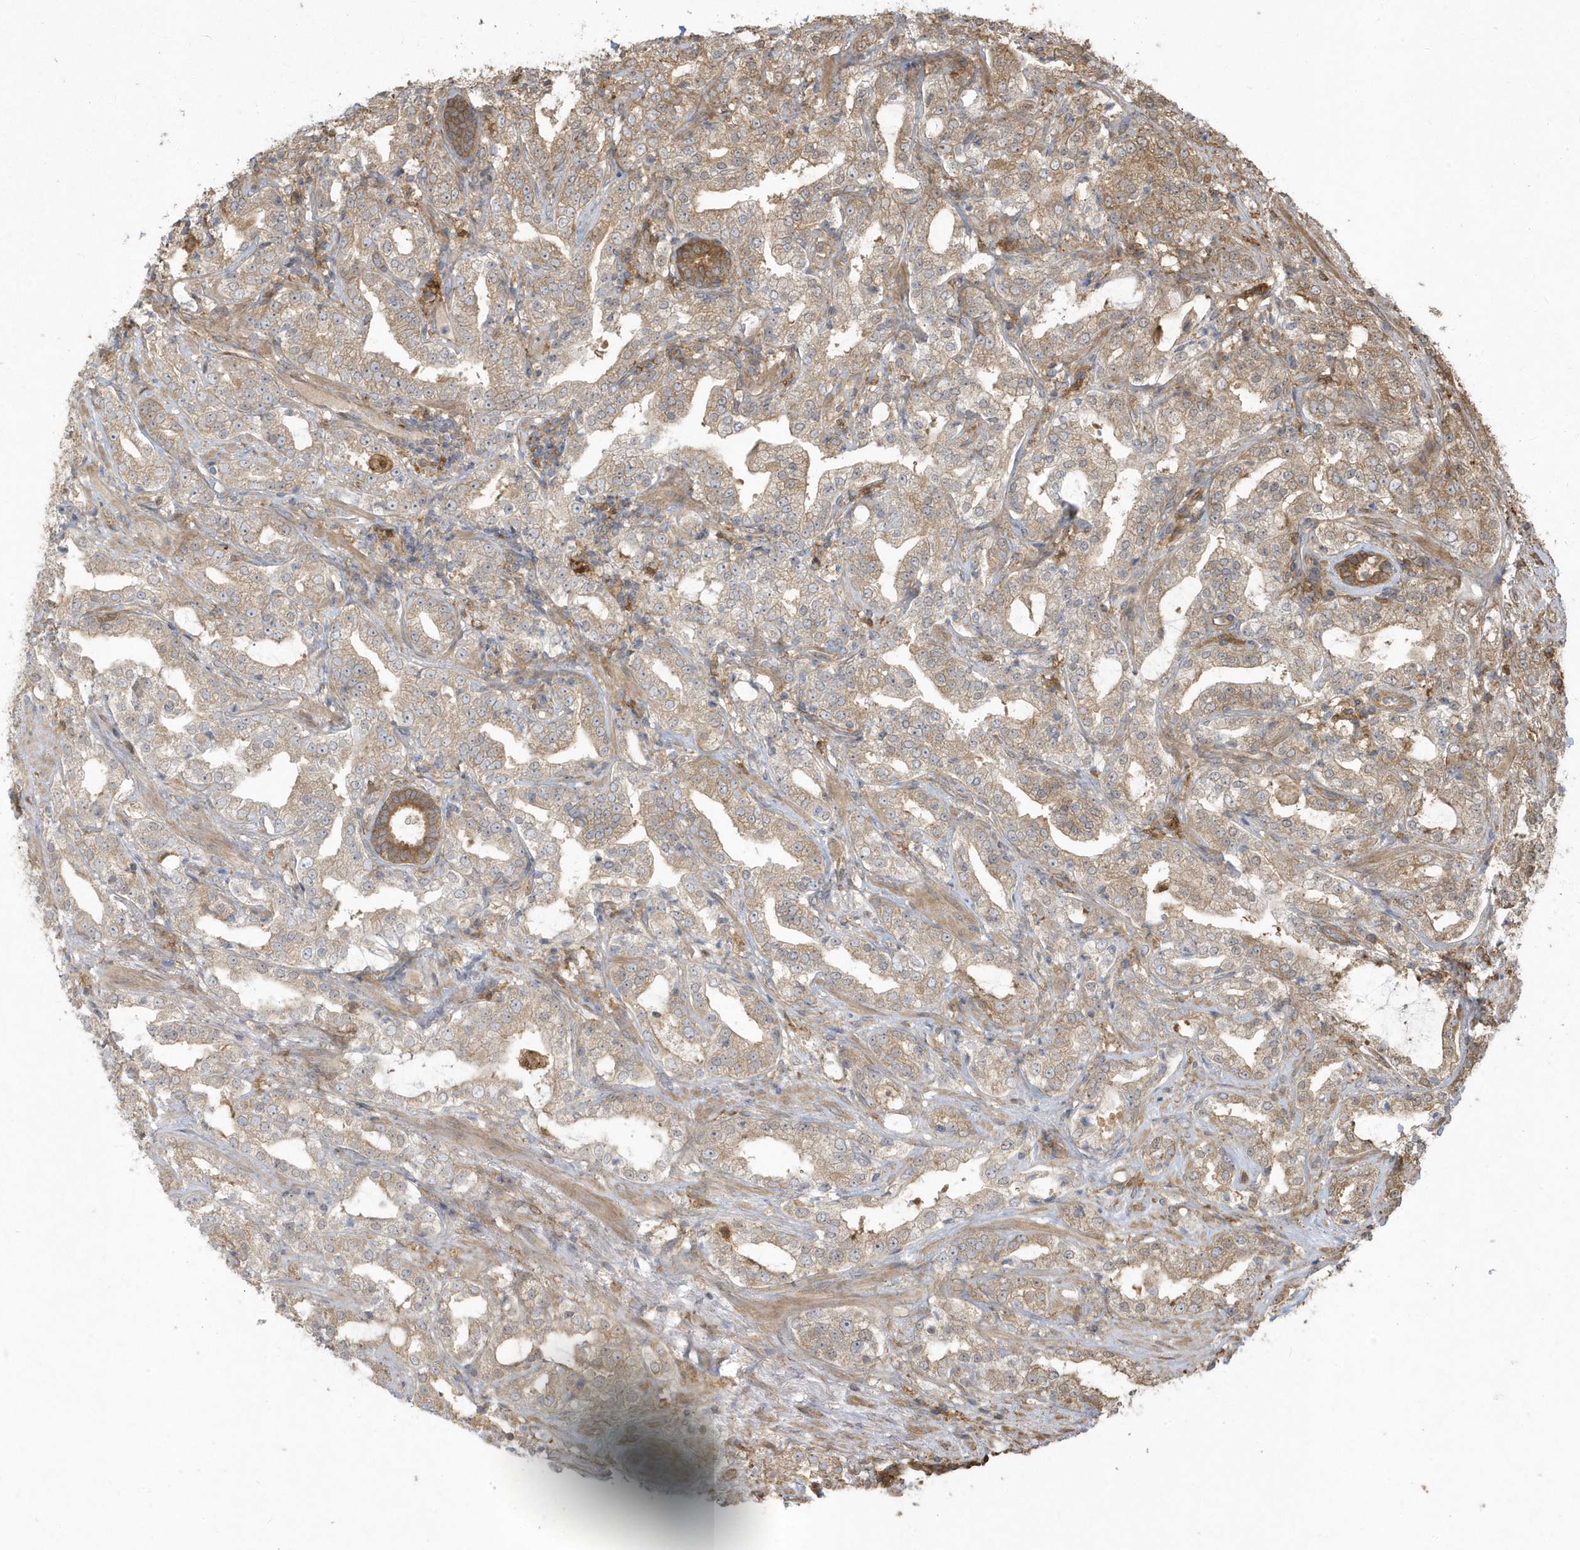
{"staining": {"intensity": "moderate", "quantity": ">75%", "location": "cytoplasmic/membranous"}, "tissue": "prostate cancer", "cell_type": "Tumor cells", "image_type": "cancer", "snomed": [{"axis": "morphology", "description": "Adenocarcinoma, High grade"}, {"axis": "topography", "description": "Prostate"}], "caption": "Immunohistochemical staining of adenocarcinoma (high-grade) (prostate) exhibits medium levels of moderate cytoplasmic/membranous staining in about >75% of tumor cells.", "gene": "HNMT", "patient": {"sex": "male", "age": 64}}